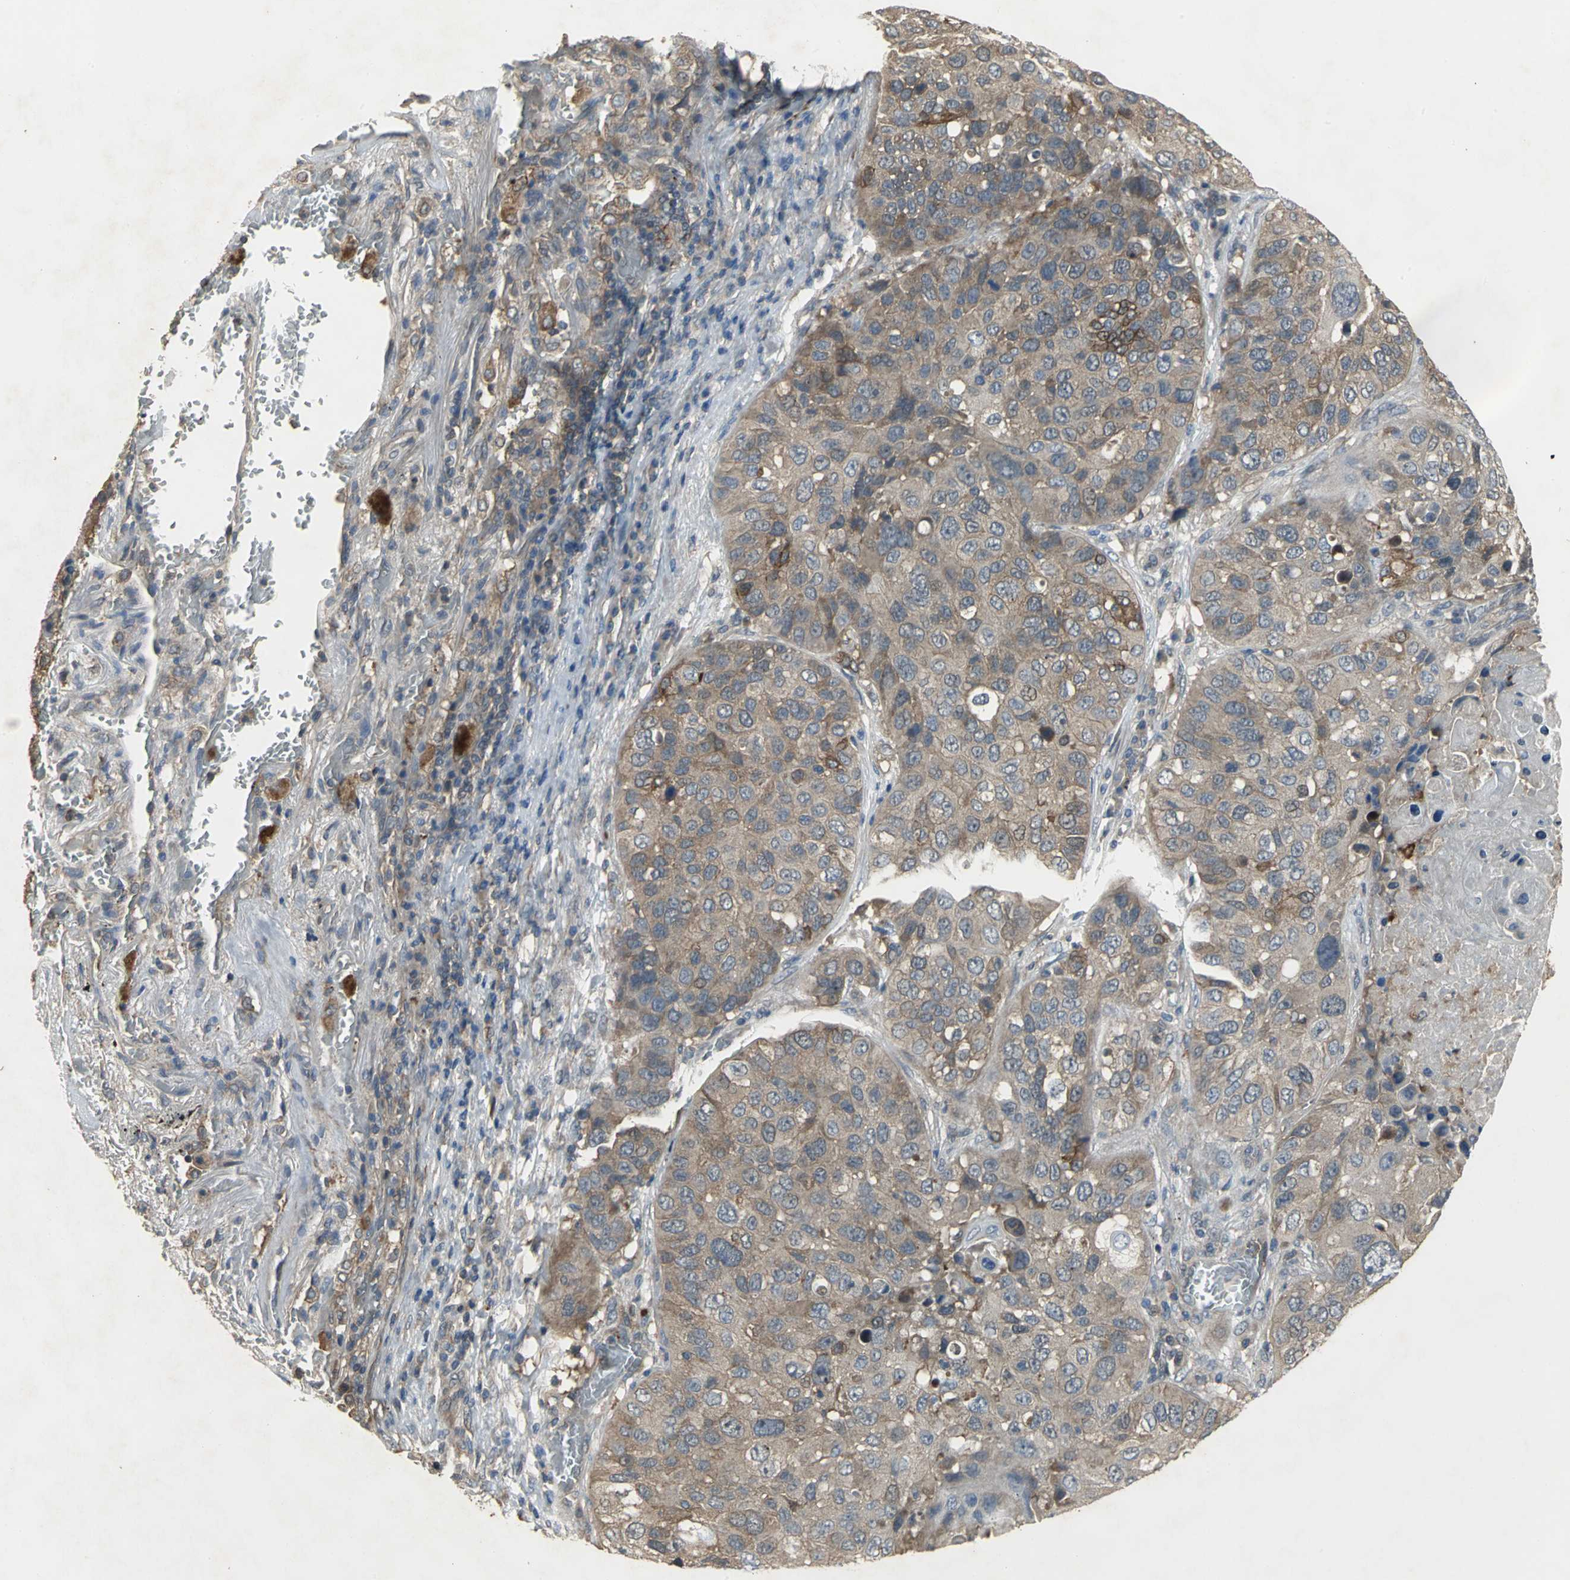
{"staining": {"intensity": "moderate", "quantity": ">75%", "location": "cytoplasmic/membranous"}, "tissue": "lung cancer", "cell_type": "Tumor cells", "image_type": "cancer", "snomed": [{"axis": "morphology", "description": "Squamous cell carcinoma, NOS"}, {"axis": "topography", "description": "Lung"}], "caption": "This is an image of immunohistochemistry staining of lung cancer (squamous cell carcinoma), which shows moderate expression in the cytoplasmic/membranous of tumor cells.", "gene": "MET", "patient": {"sex": "male", "age": 57}}